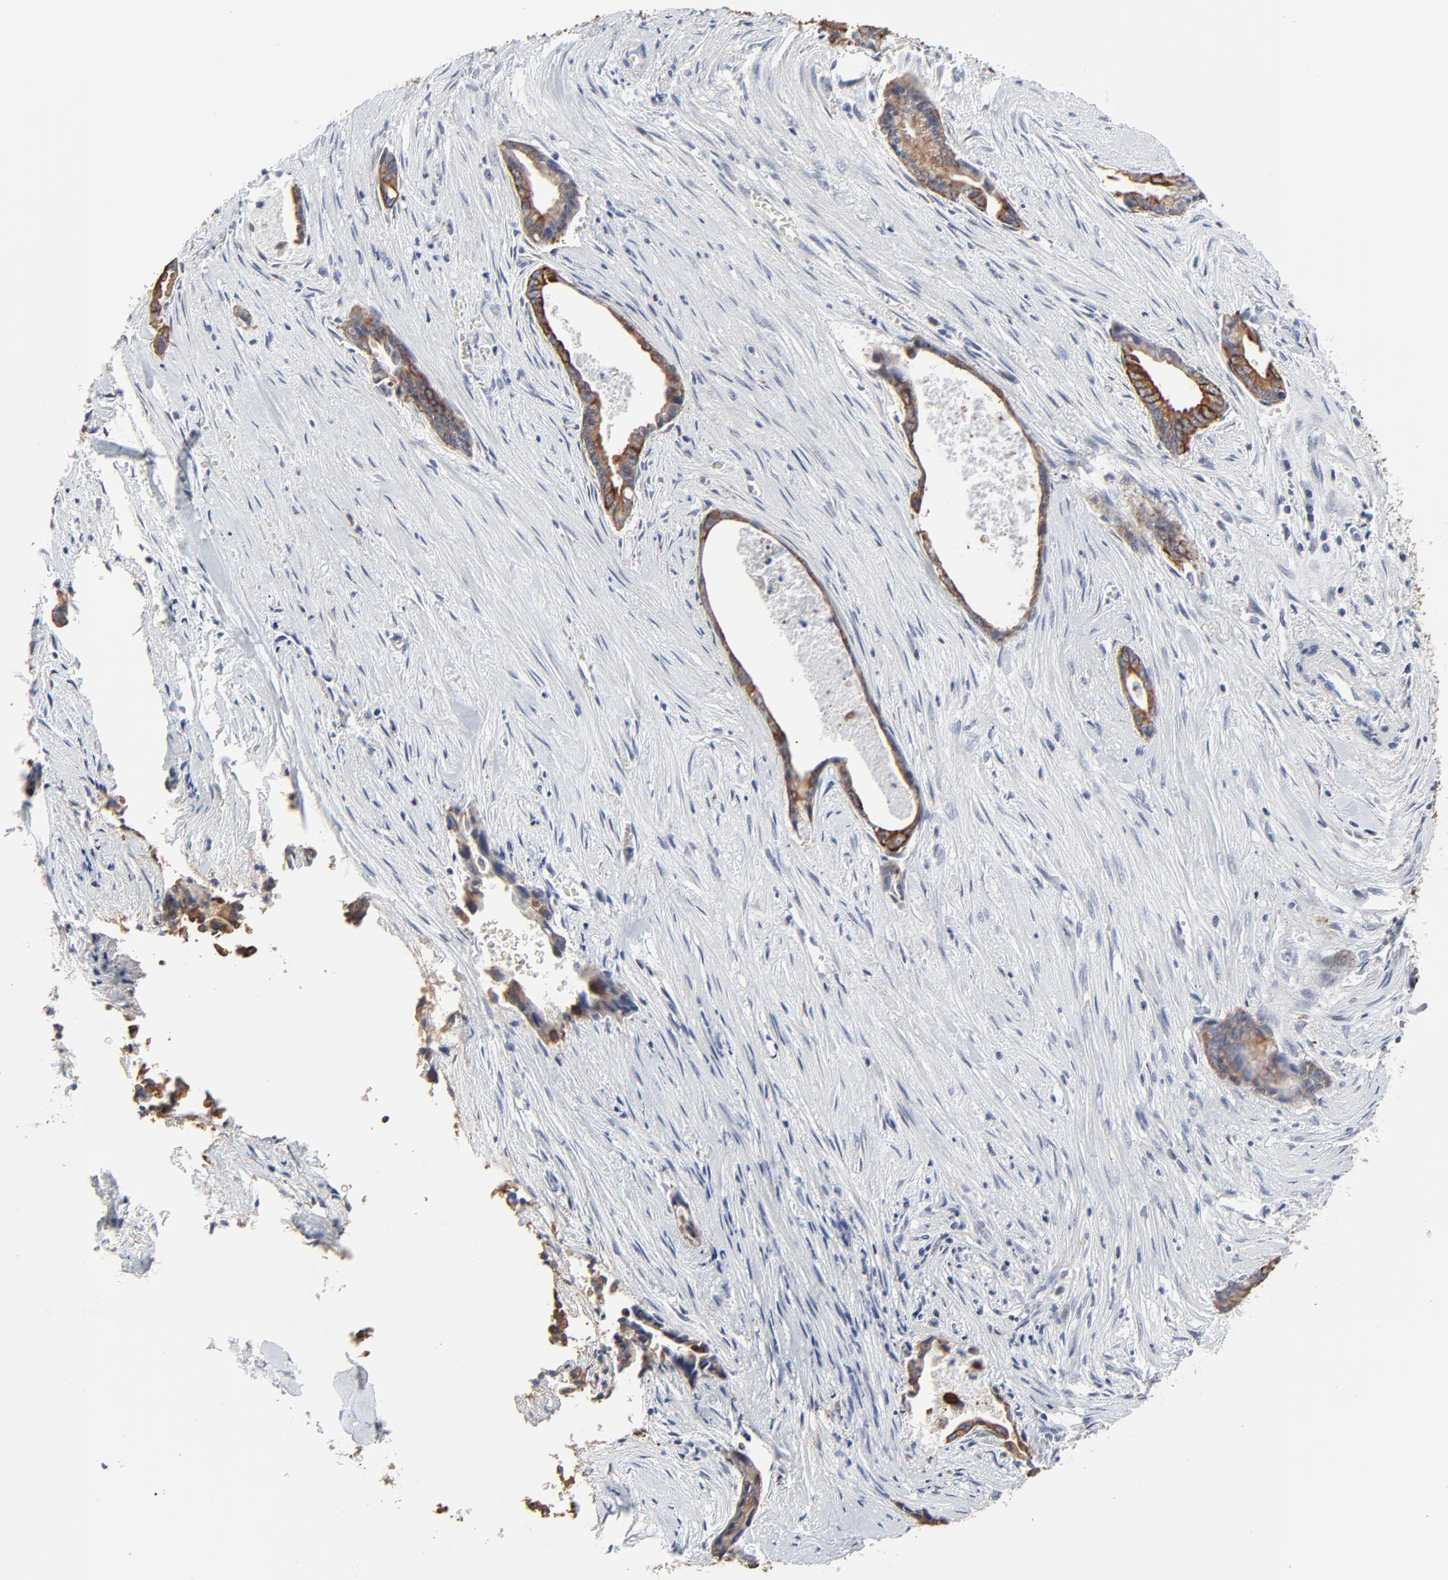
{"staining": {"intensity": "moderate", "quantity": ">75%", "location": "cytoplasmic/membranous"}, "tissue": "liver cancer", "cell_type": "Tumor cells", "image_type": "cancer", "snomed": [{"axis": "morphology", "description": "Cholangiocarcinoma"}, {"axis": "topography", "description": "Liver"}], "caption": "Immunohistochemistry histopathology image of cholangiocarcinoma (liver) stained for a protein (brown), which exhibits medium levels of moderate cytoplasmic/membranous positivity in about >75% of tumor cells.", "gene": "LNX1", "patient": {"sex": "female", "age": 55}}